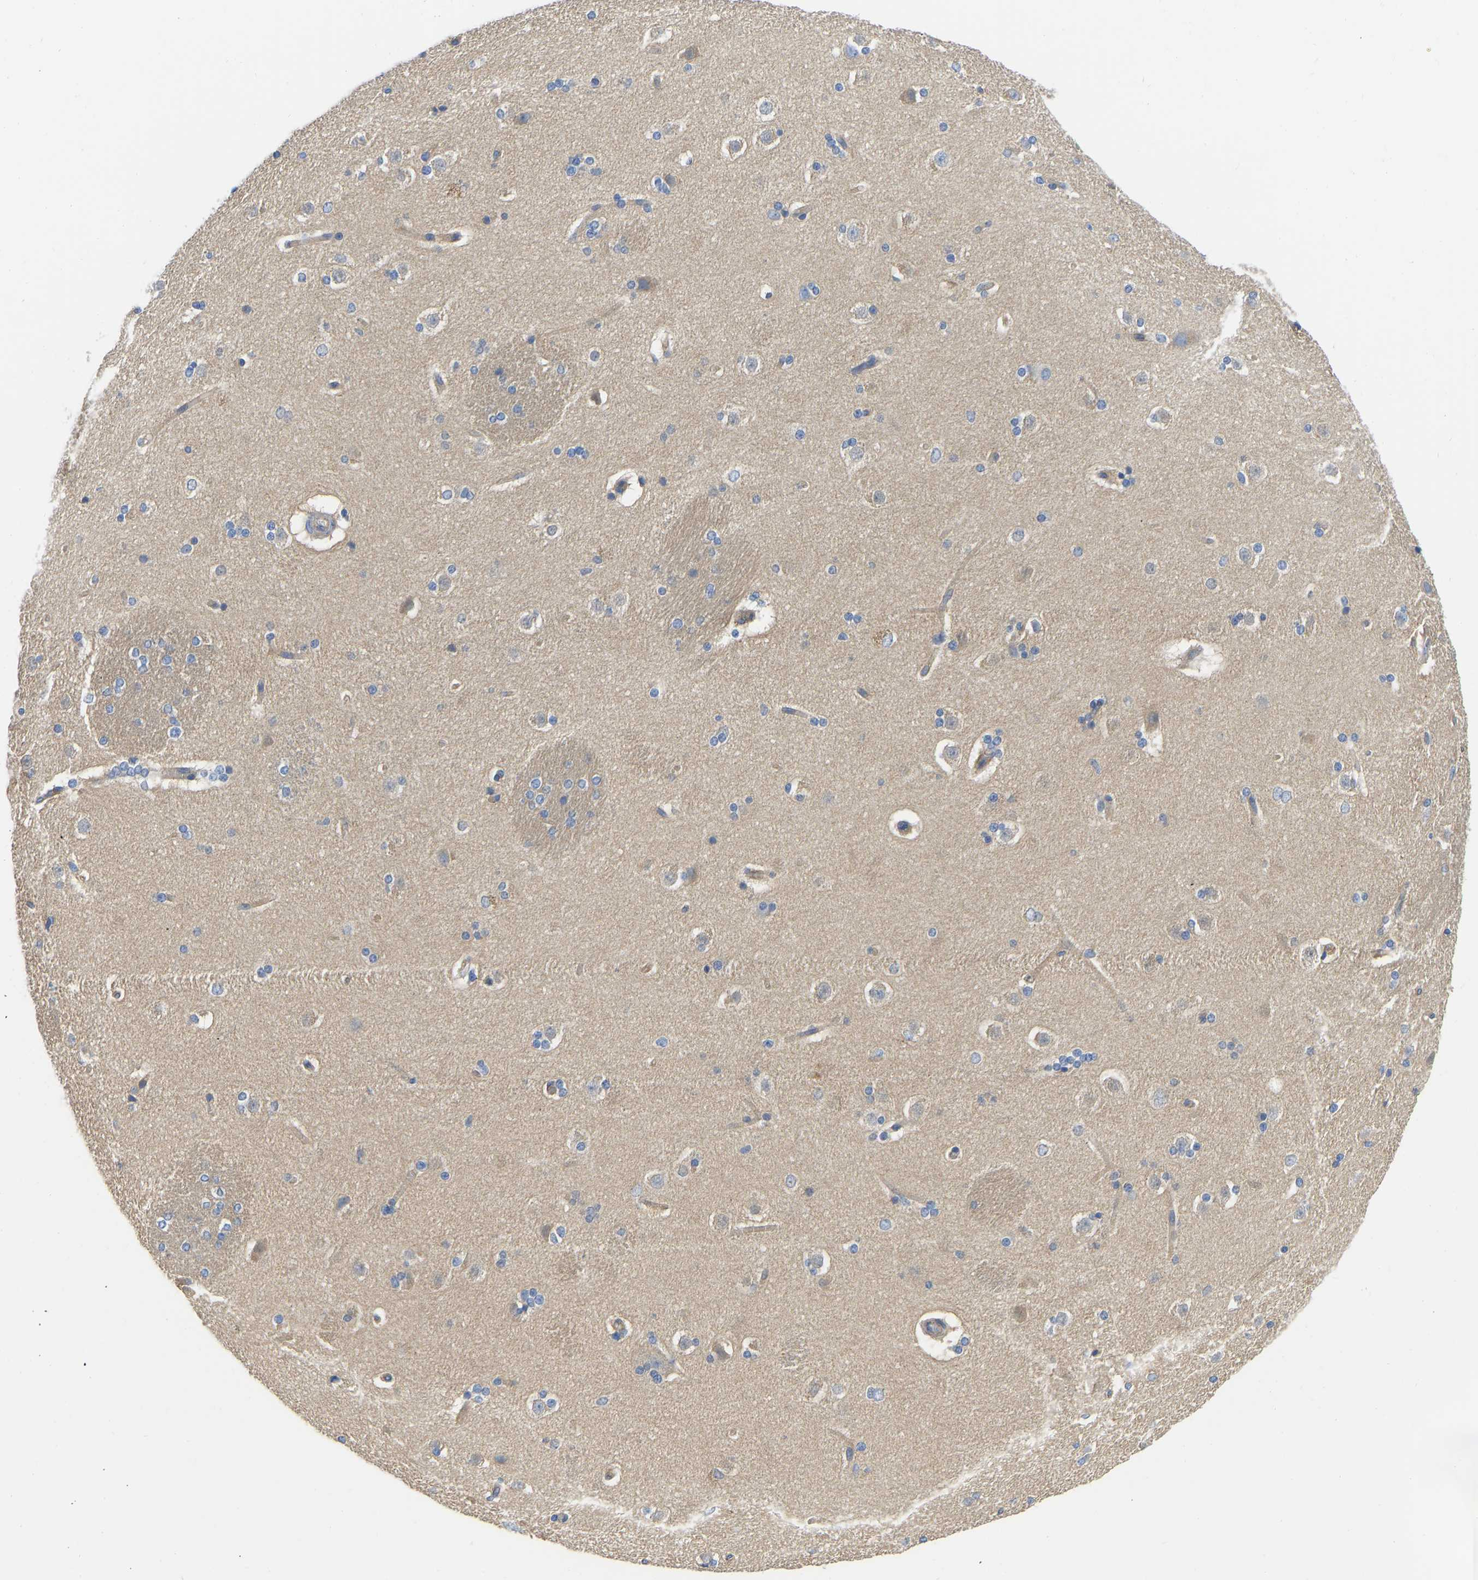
{"staining": {"intensity": "weak", "quantity": "<25%", "location": "cytoplasmic/membranous"}, "tissue": "caudate", "cell_type": "Glial cells", "image_type": "normal", "snomed": [{"axis": "morphology", "description": "Normal tissue, NOS"}, {"axis": "topography", "description": "Lateral ventricle wall"}], "caption": "DAB immunohistochemical staining of unremarkable human caudate reveals no significant expression in glial cells.", "gene": "CHAD", "patient": {"sex": "female", "age": 19}}